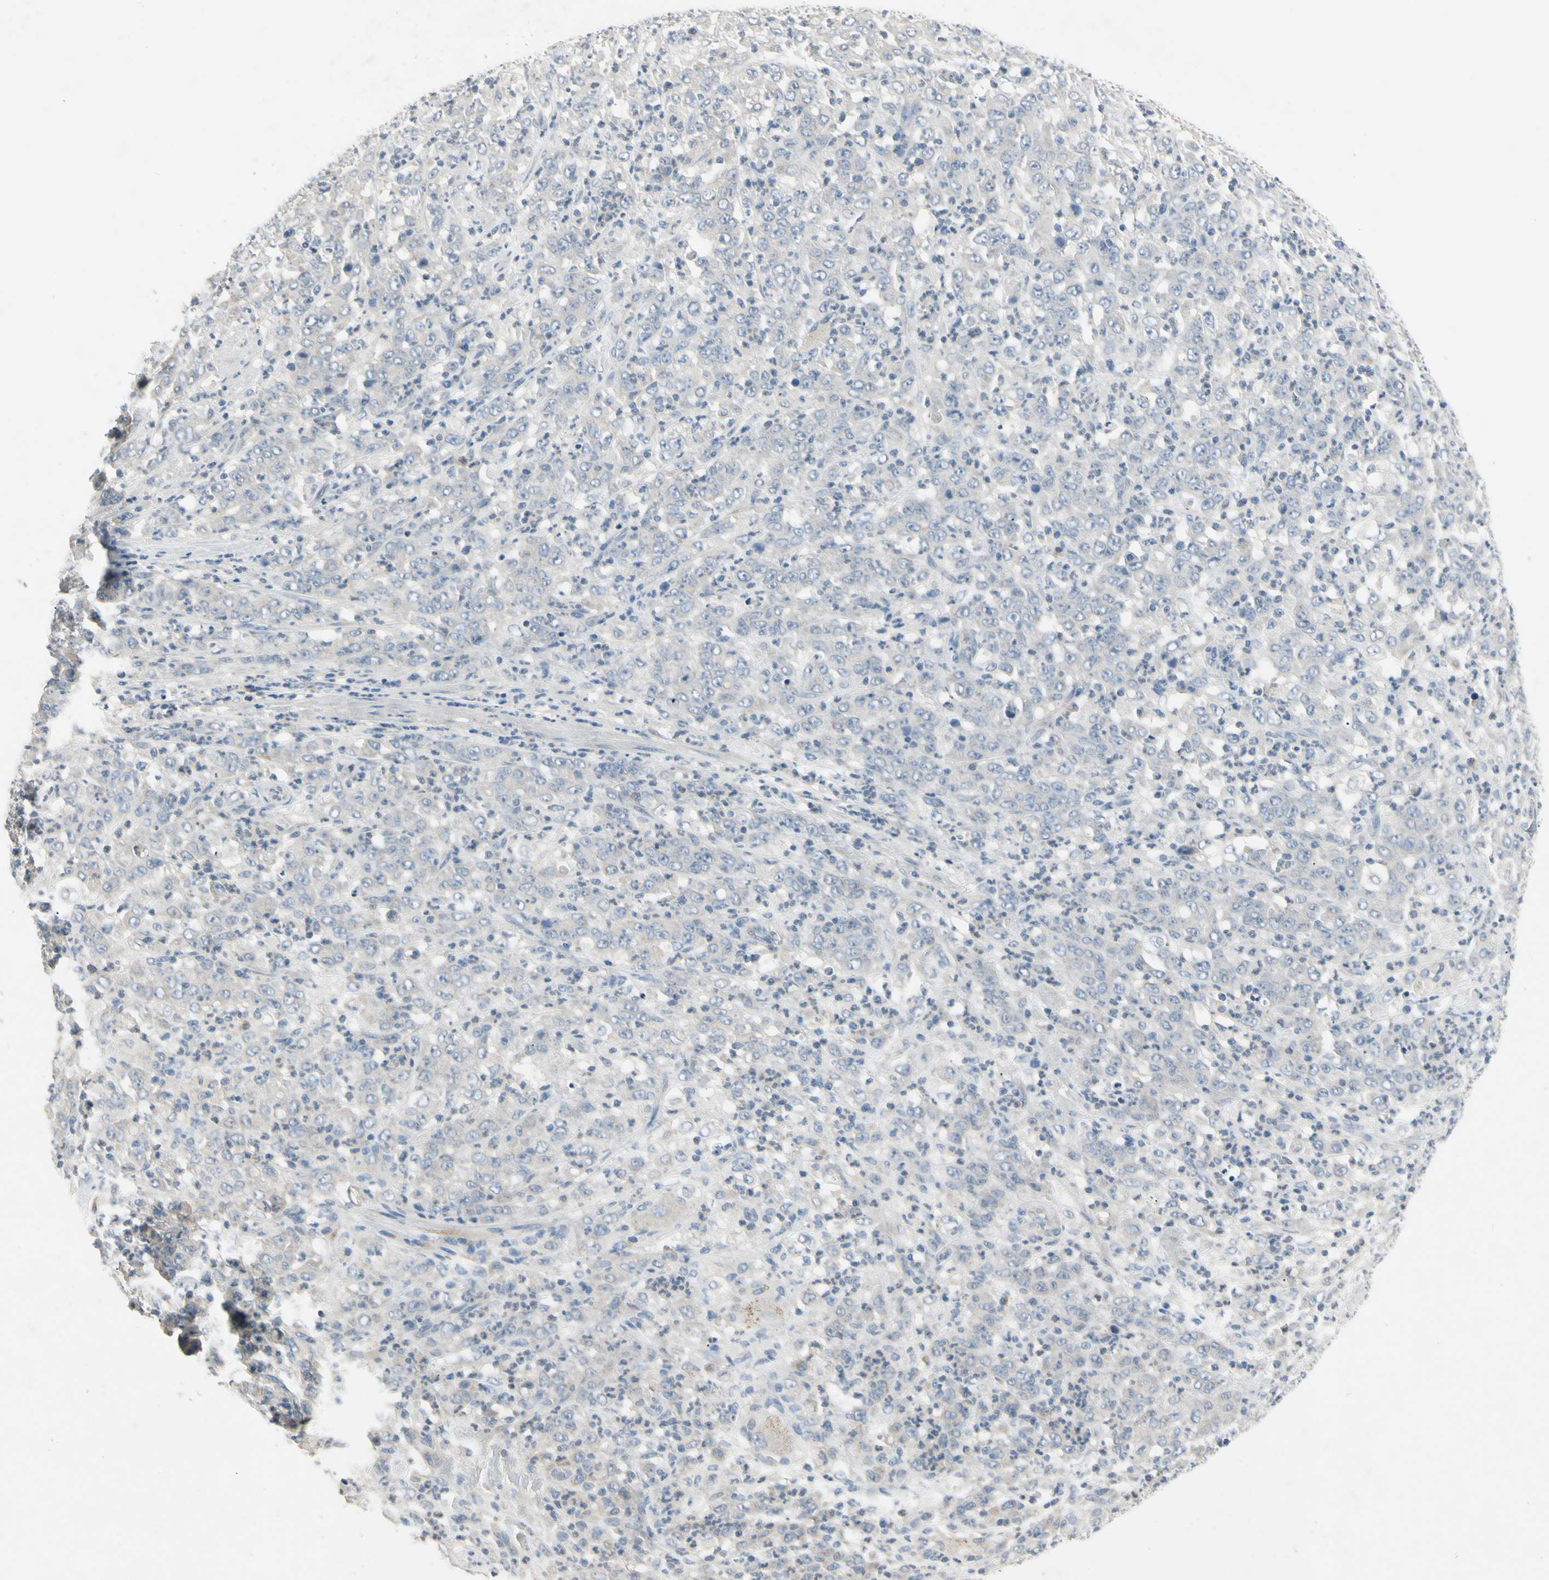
{"staining": {"intensity": "negative", "quantity": "none", "location": "none"}, "tissue": "stomach cancer", "cell_type": "Tumor cells", "image_type": "cancer", "snomed": [{"axis": "morphology", "description": "Adenocarcinoma, NOS"}, {"axis": "topography", "description": "Stomach, lower"}], "caption": "Stomach adenocarcinoma was stained to show a protein in brown. There is no significant positivity in tumor cells.", "gene": "PRSS21", "patient": {"sex": "female", "age": 71}}